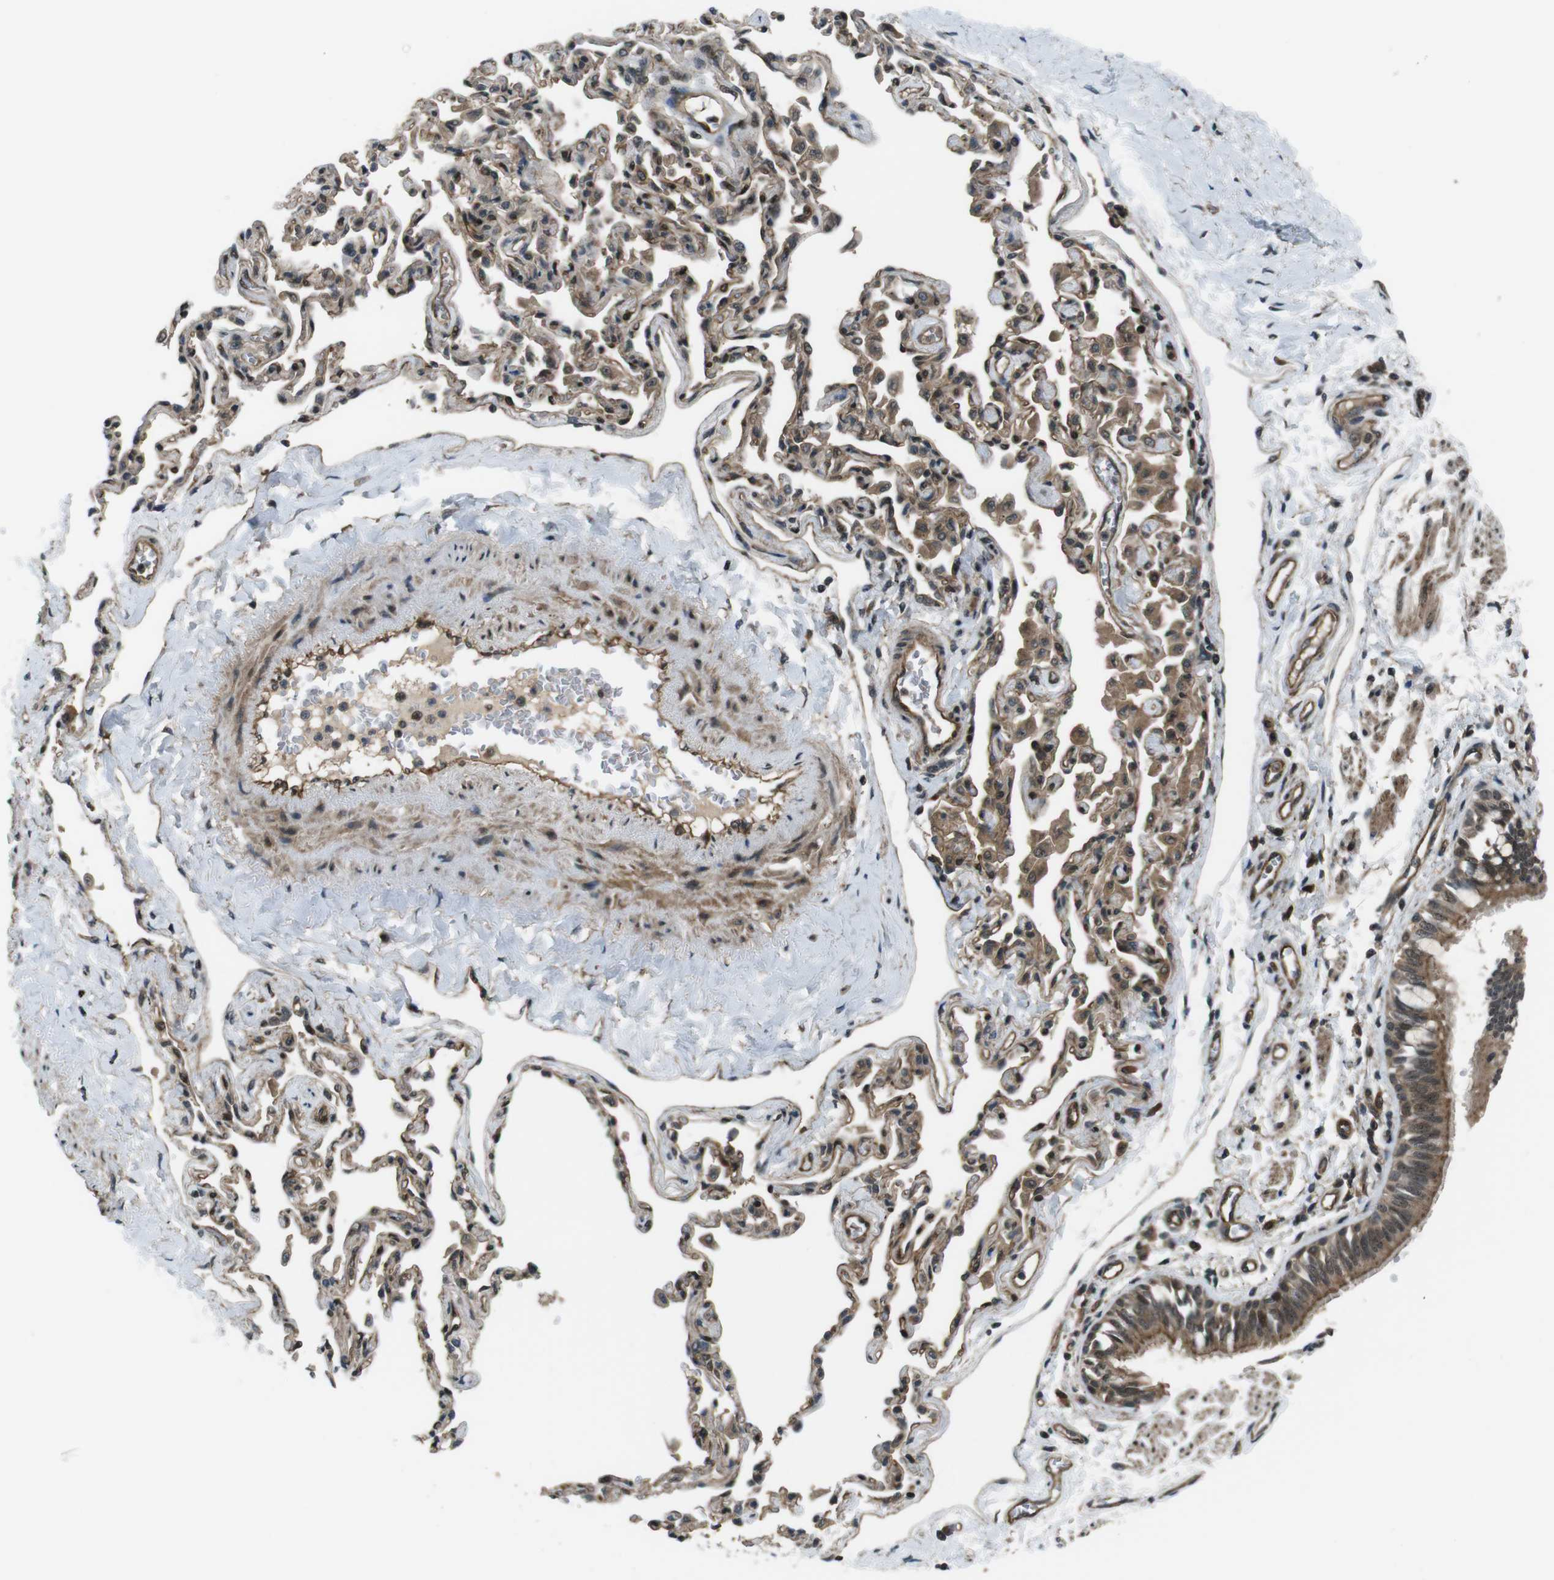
{"staining": {"intensity": "moderate", "quantity": ">75%", "location": "cytoplasmic/membranous,nuclear"}, "tissue": "bronchus", "cell_type": "Respiratory epithelial cells", "image_type": "normal", "snomed": [{"axis": "morphology", "description": "Normal tissue, NOS"}, {"axis": "topography", "description": "Bronchus"}, {"axis": "topography", "description": "Lung"}], "caption": "The immunohistochemical stain shows moderate cytoplasmic/membranous,nuclear staining in respiratory epithelial cells of normal bronchus. Using DAB (brown) and hematoxylin (blue) stains, captured at high magnification using brightfield microscopy.", "gene": "TIAM2", "patient": {"sex": "male", "age": 64}}